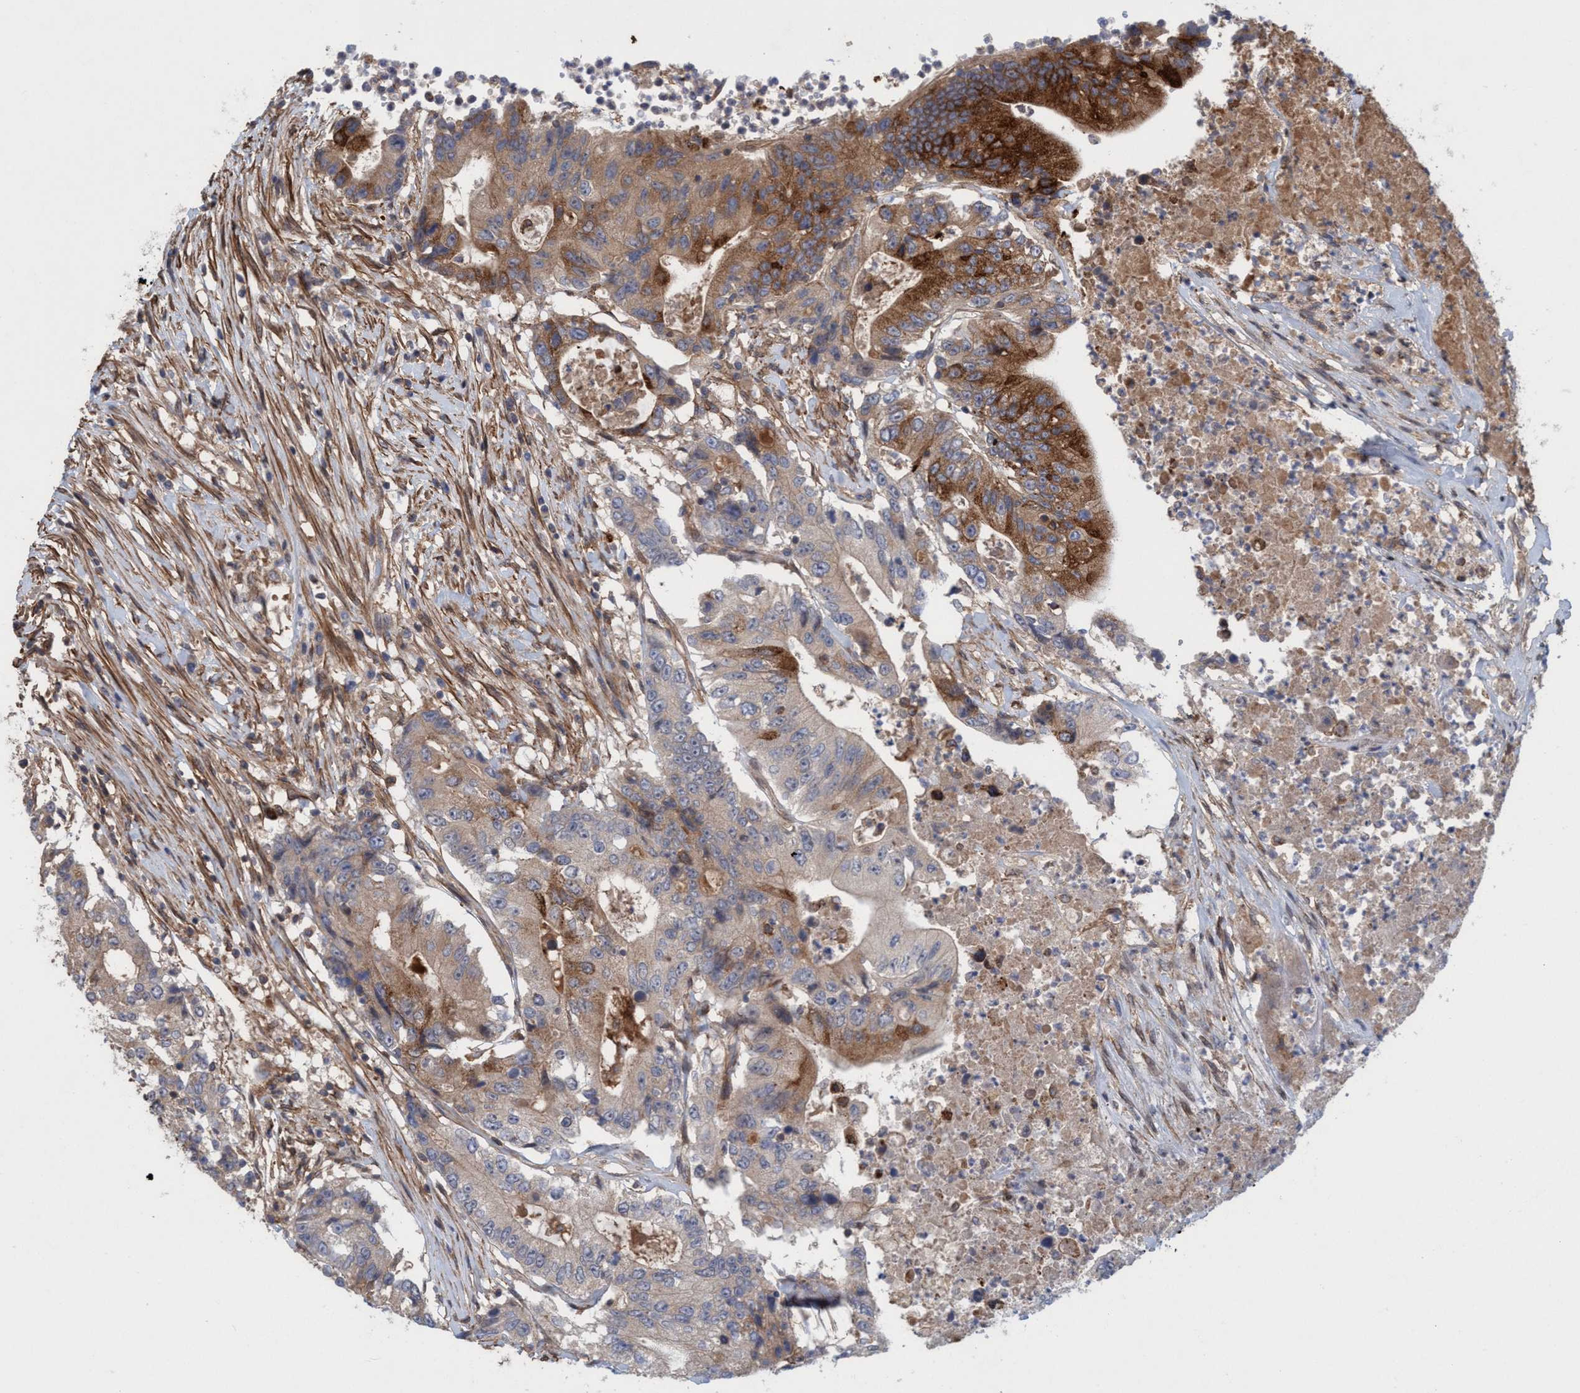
{"staining": {"intensity": "strong", "quantity": "25%-75%", "location": "cytoplasmic/membranous"}, "tissue": "colorectal cancer", "cell_type": "Tumor cells", "image_type": "cancer", "snomed": [{"axis": "morphology", "description": "Adenocarcinoma, NOS"}, {"axis": "topography", "description": "Colon"}], "caption": "Adenocarcinoma (colorectal) was stained to show a protein in brown. There is high levels of strong cytoplasmic/membranous positivity in about 25%-75% of tumor cells.", "gene": "SPECC1", "patient": {"sex": "female", "age": 77}}